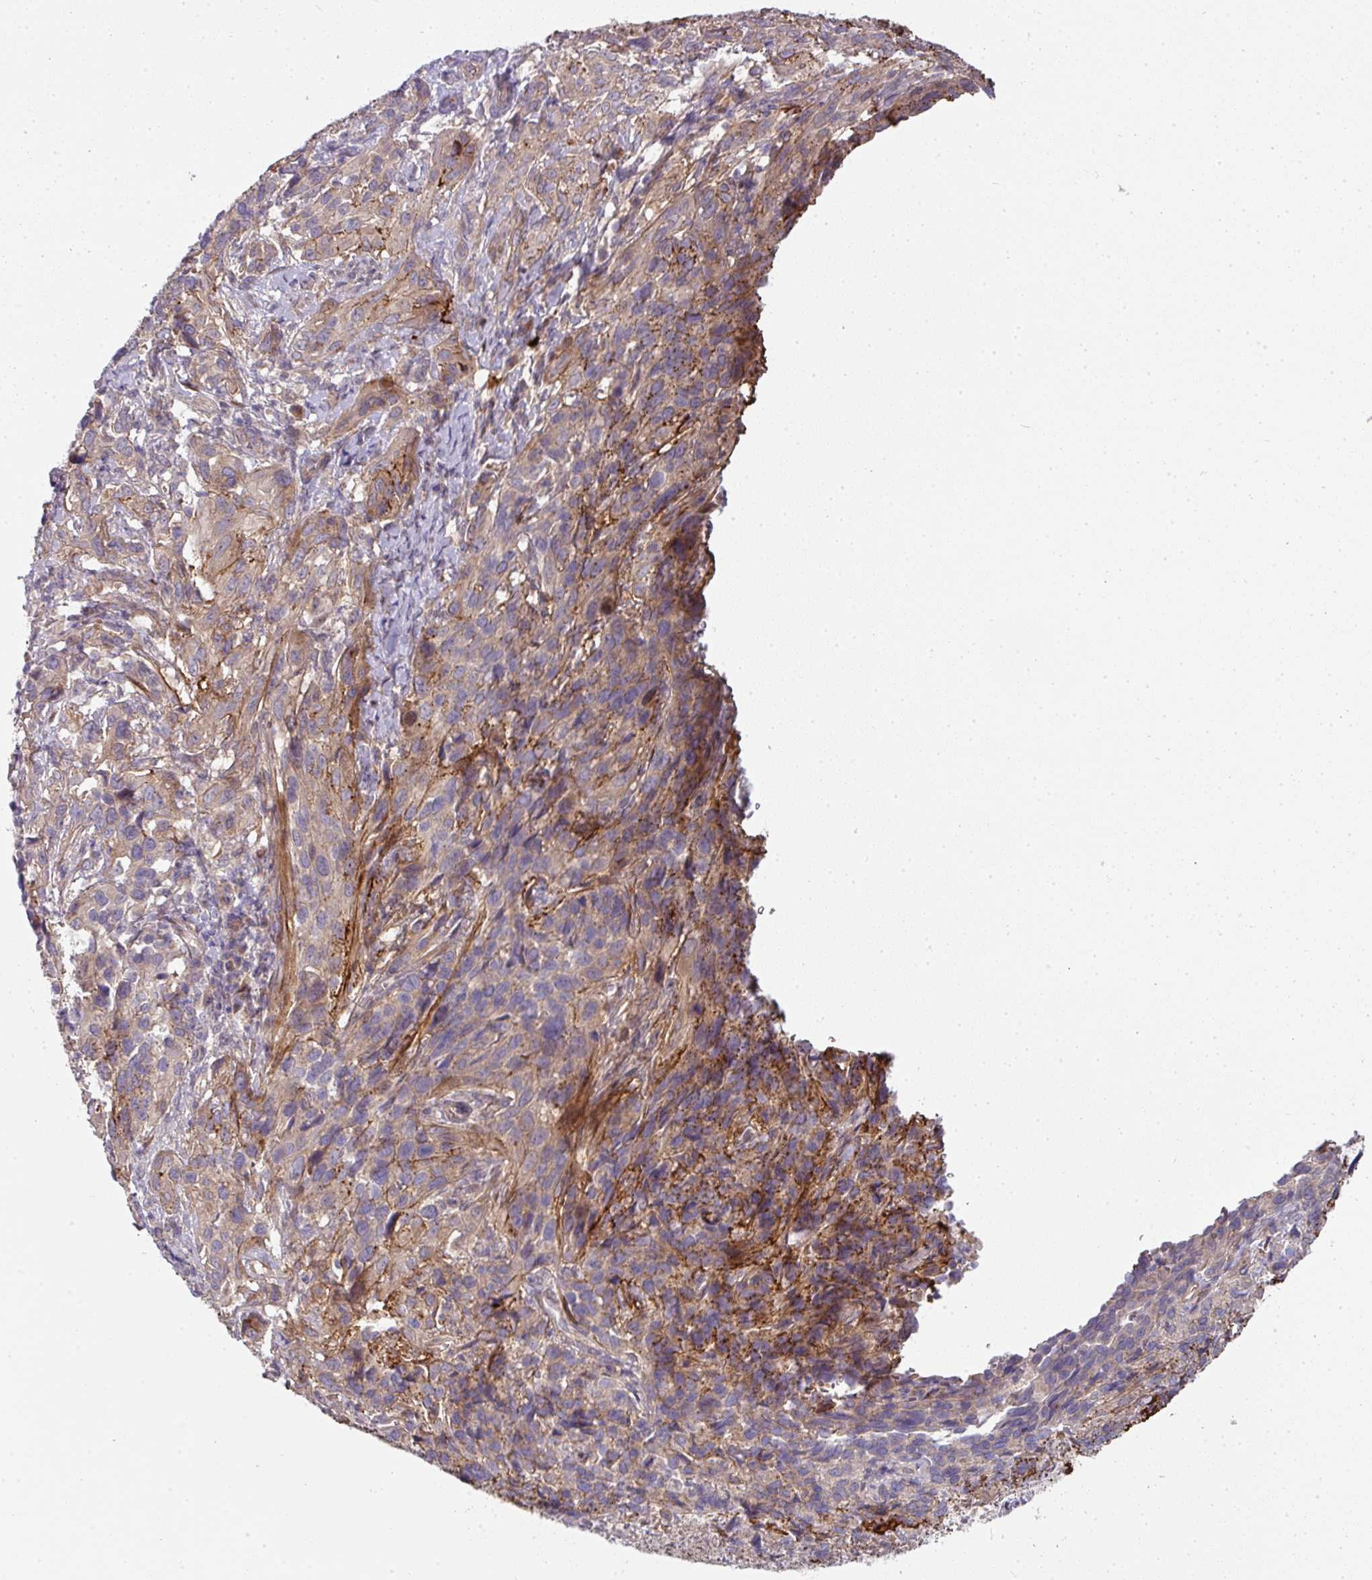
{"staining": {"intensity": "moderate", "quantity": "25%-75%", "location": "cytoplasmic/membranous"}, "tissue": "cervical cancer", "cell_type": "Tumor cells", "image_type": "cancer", "snomed": [{"axis": "morphology", "description": "Squamous cell carcinoma, NOS"}, {"axis": "topography", "description": "Cervix"}], "caption": "Squamous cell carcinoma (cervical) stained for a protein (brown) reveals moderate cytoplasmic/membranous positive expression in about 25%-75% of tumor cells.", "gene": "STK35", "patient": {"sex": "female", "age": 51}}